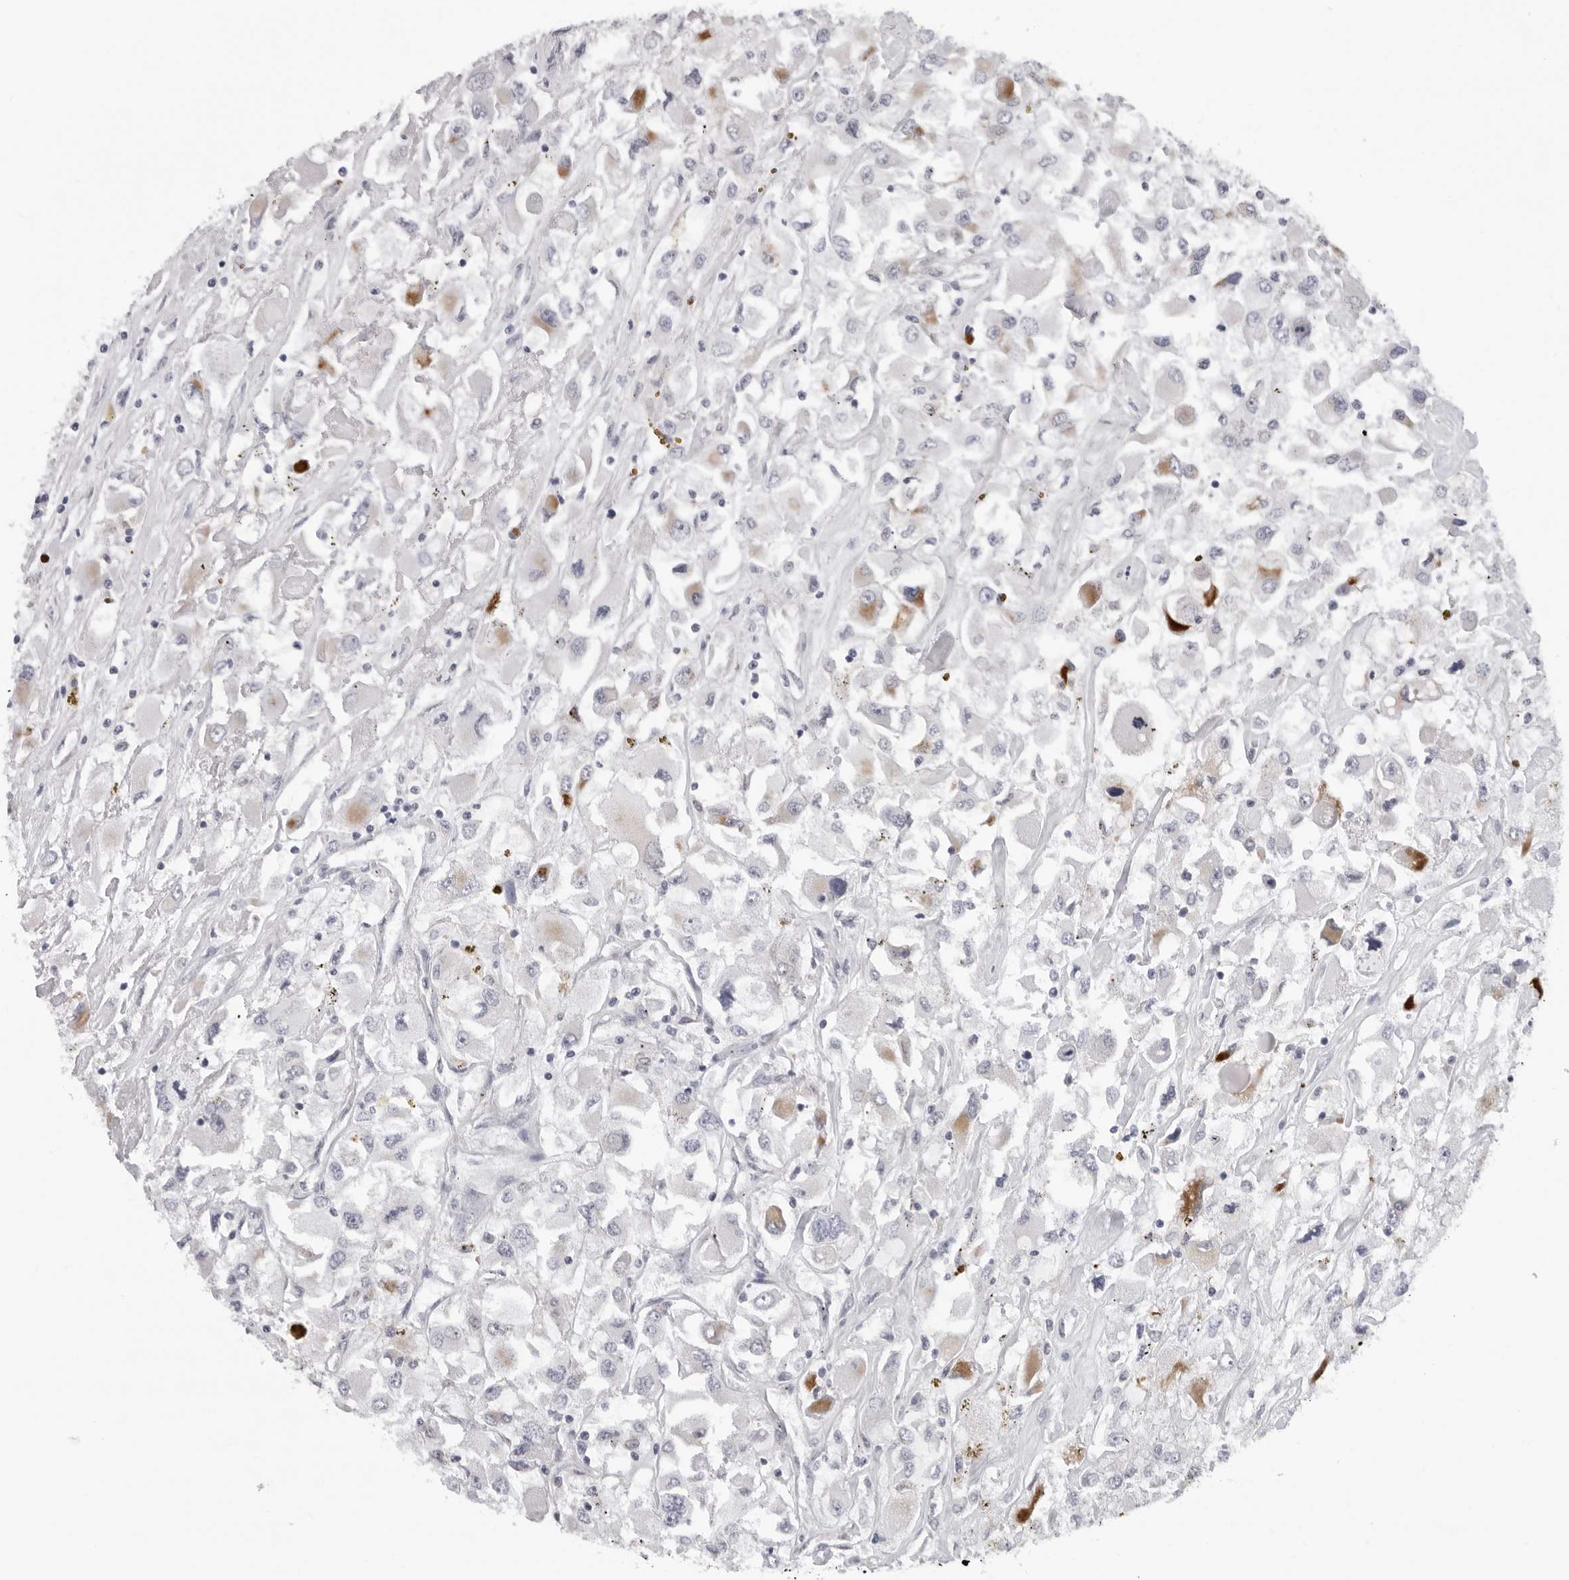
{"staining": {"intensity": "moderate", "quantity": "<25%", "location": "cytoplasmic/membranous"}, "tissue": "renal cancer", "cell_type": "Tumor cells", "image_type": "cancer", "snomed": [{"axis": "morphology", "description": "Adenocarcinoma, NOS"}, {"axis": "topography", "description": "Kidney"}], "caption": "Immunohistochemical staining of renal adenocarcinoma shows low levels of moderate cytoplasmic/membranous expression in approximately <25% of tumor cells.", "gene": "CPT2", "patient": {"sex": "female", "age": 52}}